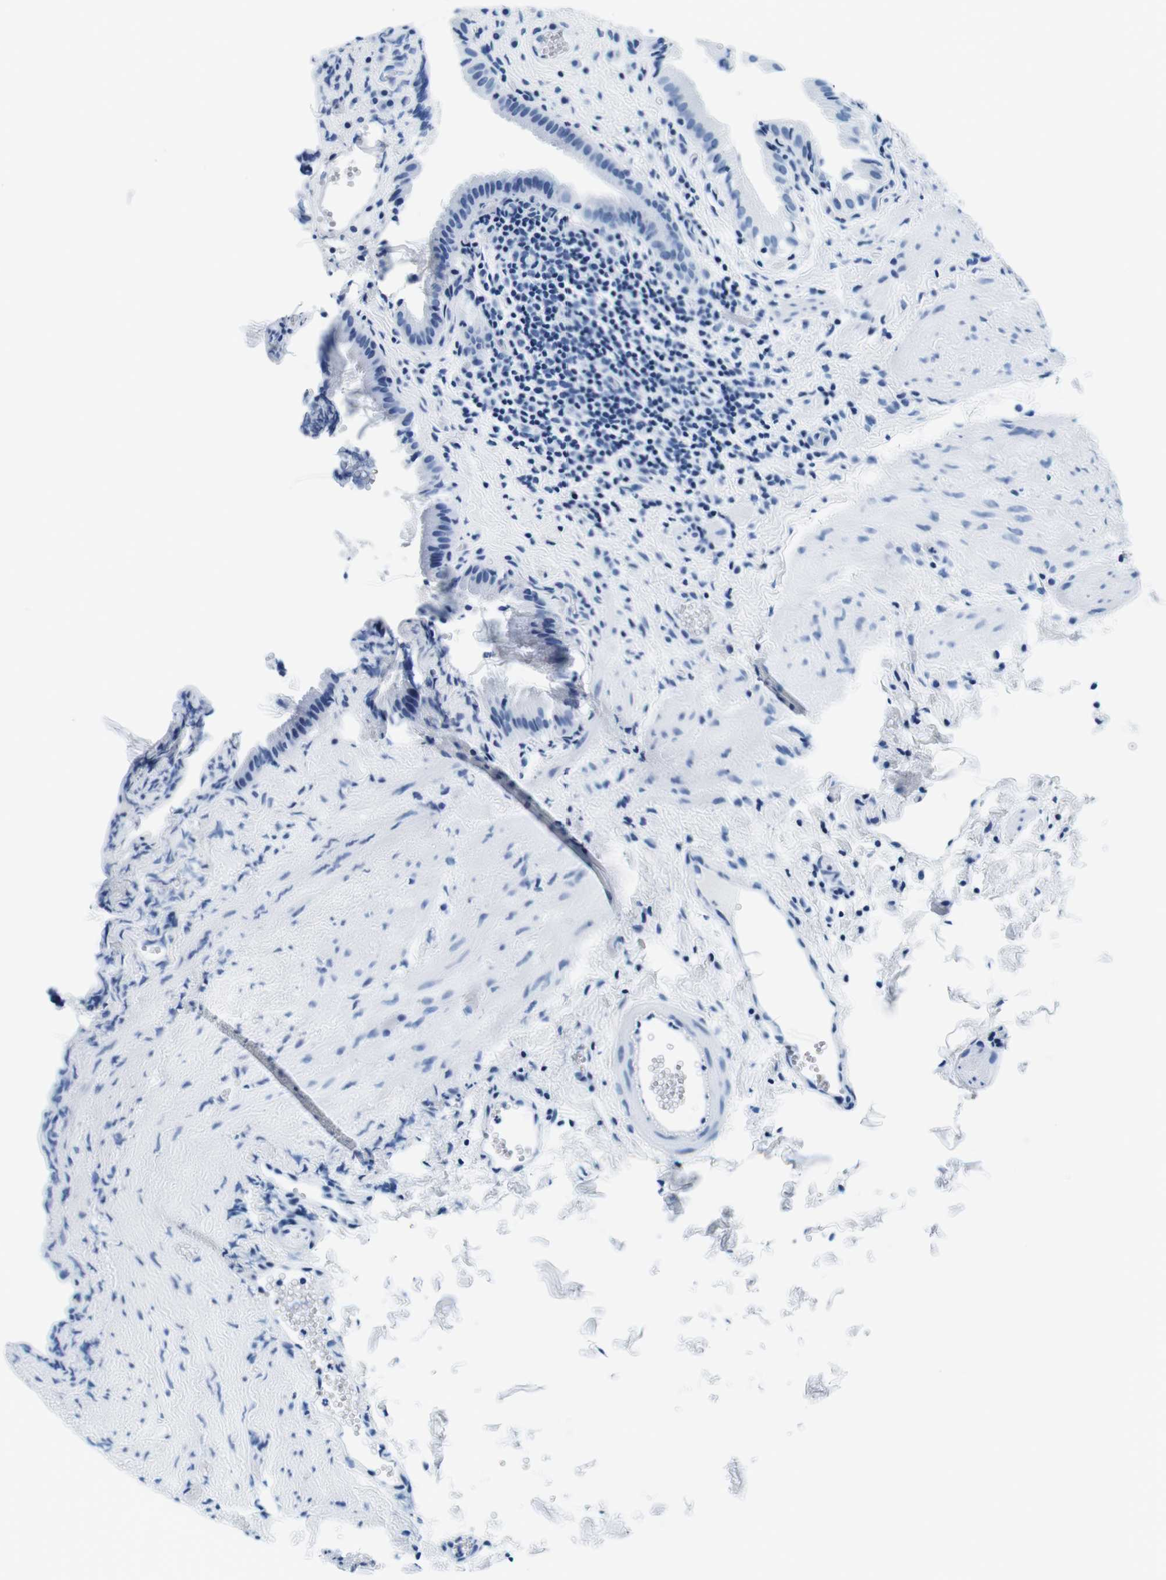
{"staining": {"intensity": "negative", "quantity": "none", "location": "none"}, "tissue": "gallbladder", "cell_type": "Glandular cells", "image_type": "normal", "snomed": [{"axis": "morphology", "description": "Normal tissue, NOS"}, {"axis": "topography", "description": "Gallbladder"}], "caption": "Immunohistochemical staining of unremarkable human gallbladder demonstrates no significant staining in glandular cells.", "gene": "ELANE", "patient": {"sex": "female", "age": 24}}